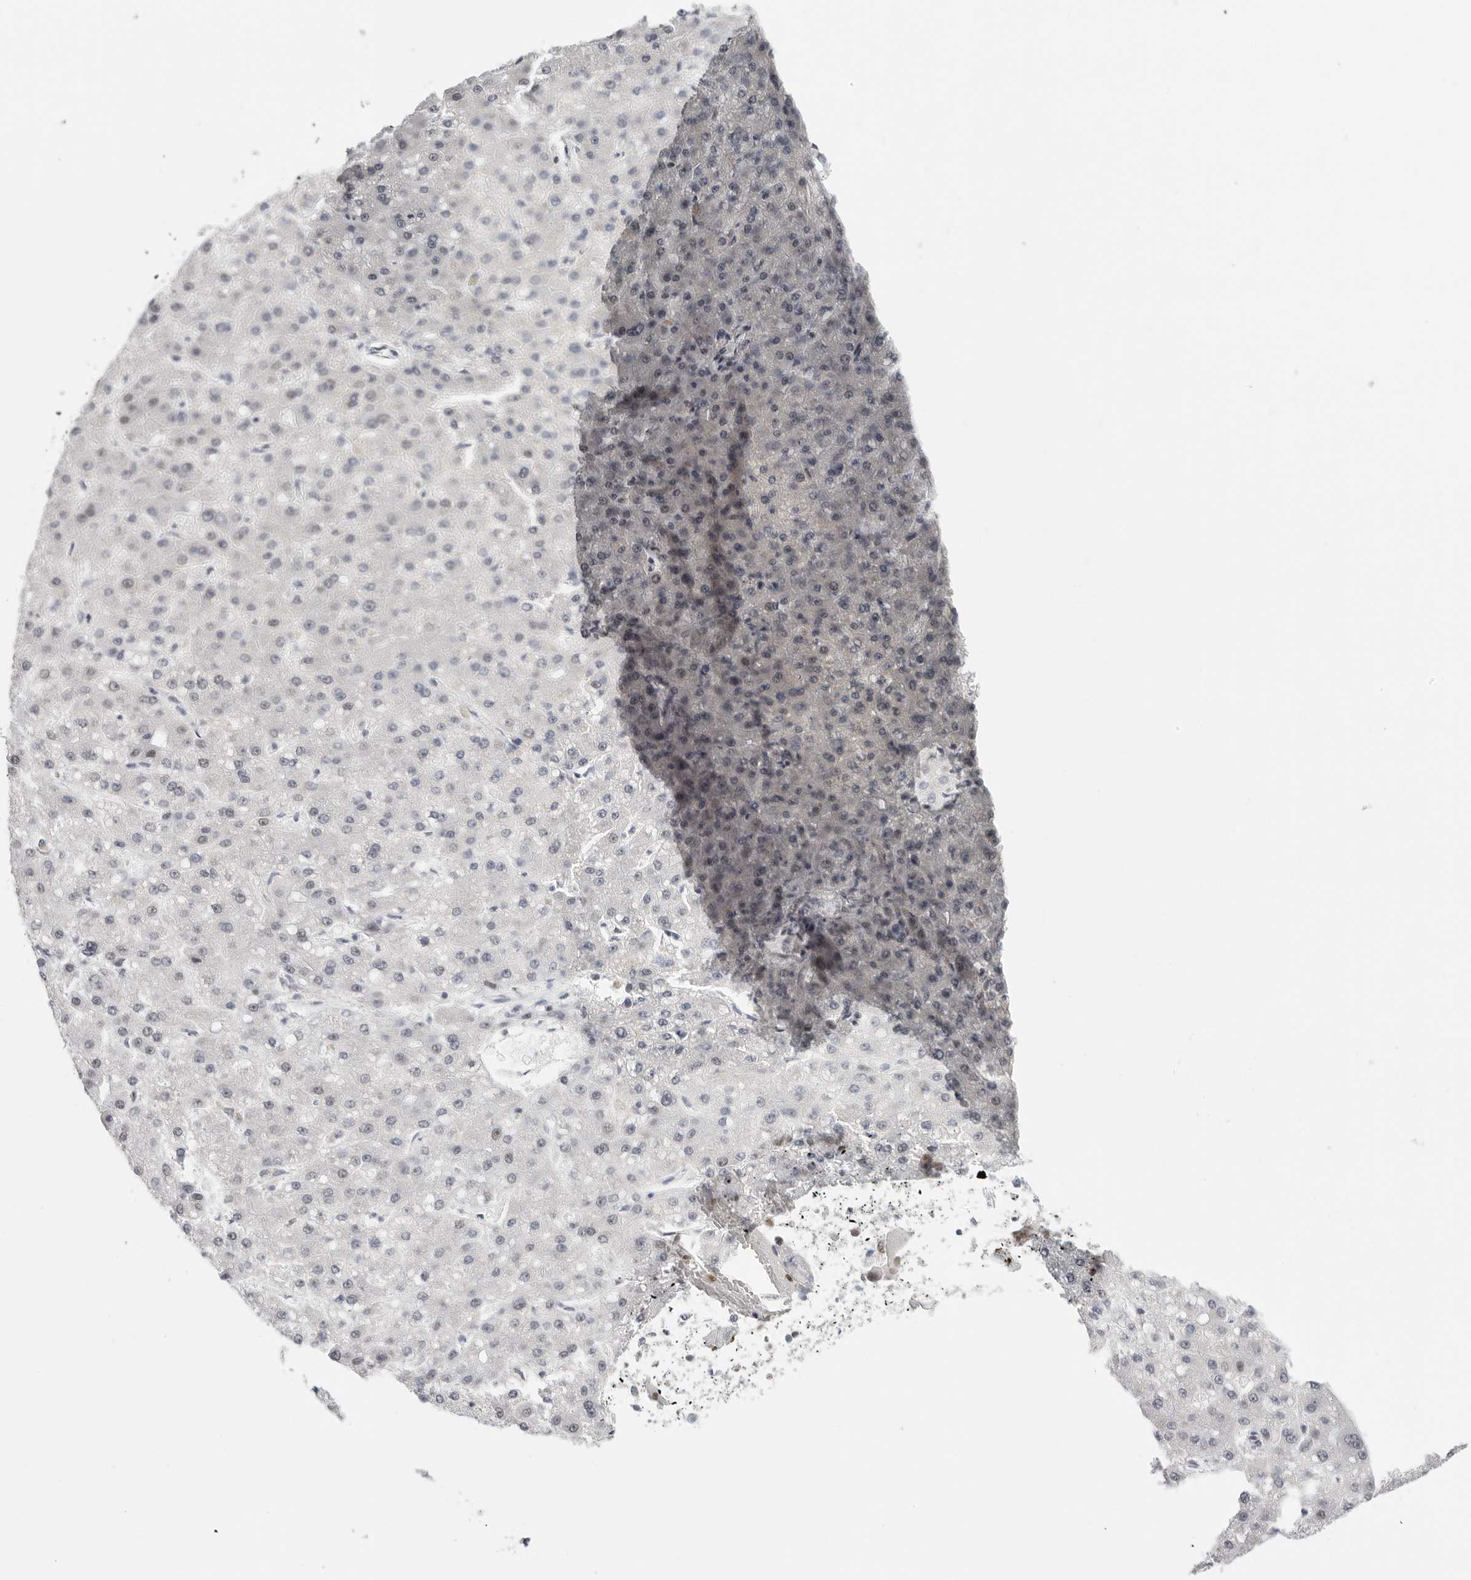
{"staining": {"intensity": "negative", "quantity": "none", "location": "none"}, "tissue": "liver cancer", "cell_type": "Tumor cells", "image_type": "cancer", "snomed": [{"axis": "morphology", "description": "Carcinoma, Hepatocellular, NOS"}, {"axis": "topography", "description": "Liver"}], "caption": "The micrograph exhibits no significant expression in tumor cells of liver cancer.", "gene": "RPA2", "patient": {"sex": "male", "age": 67}}